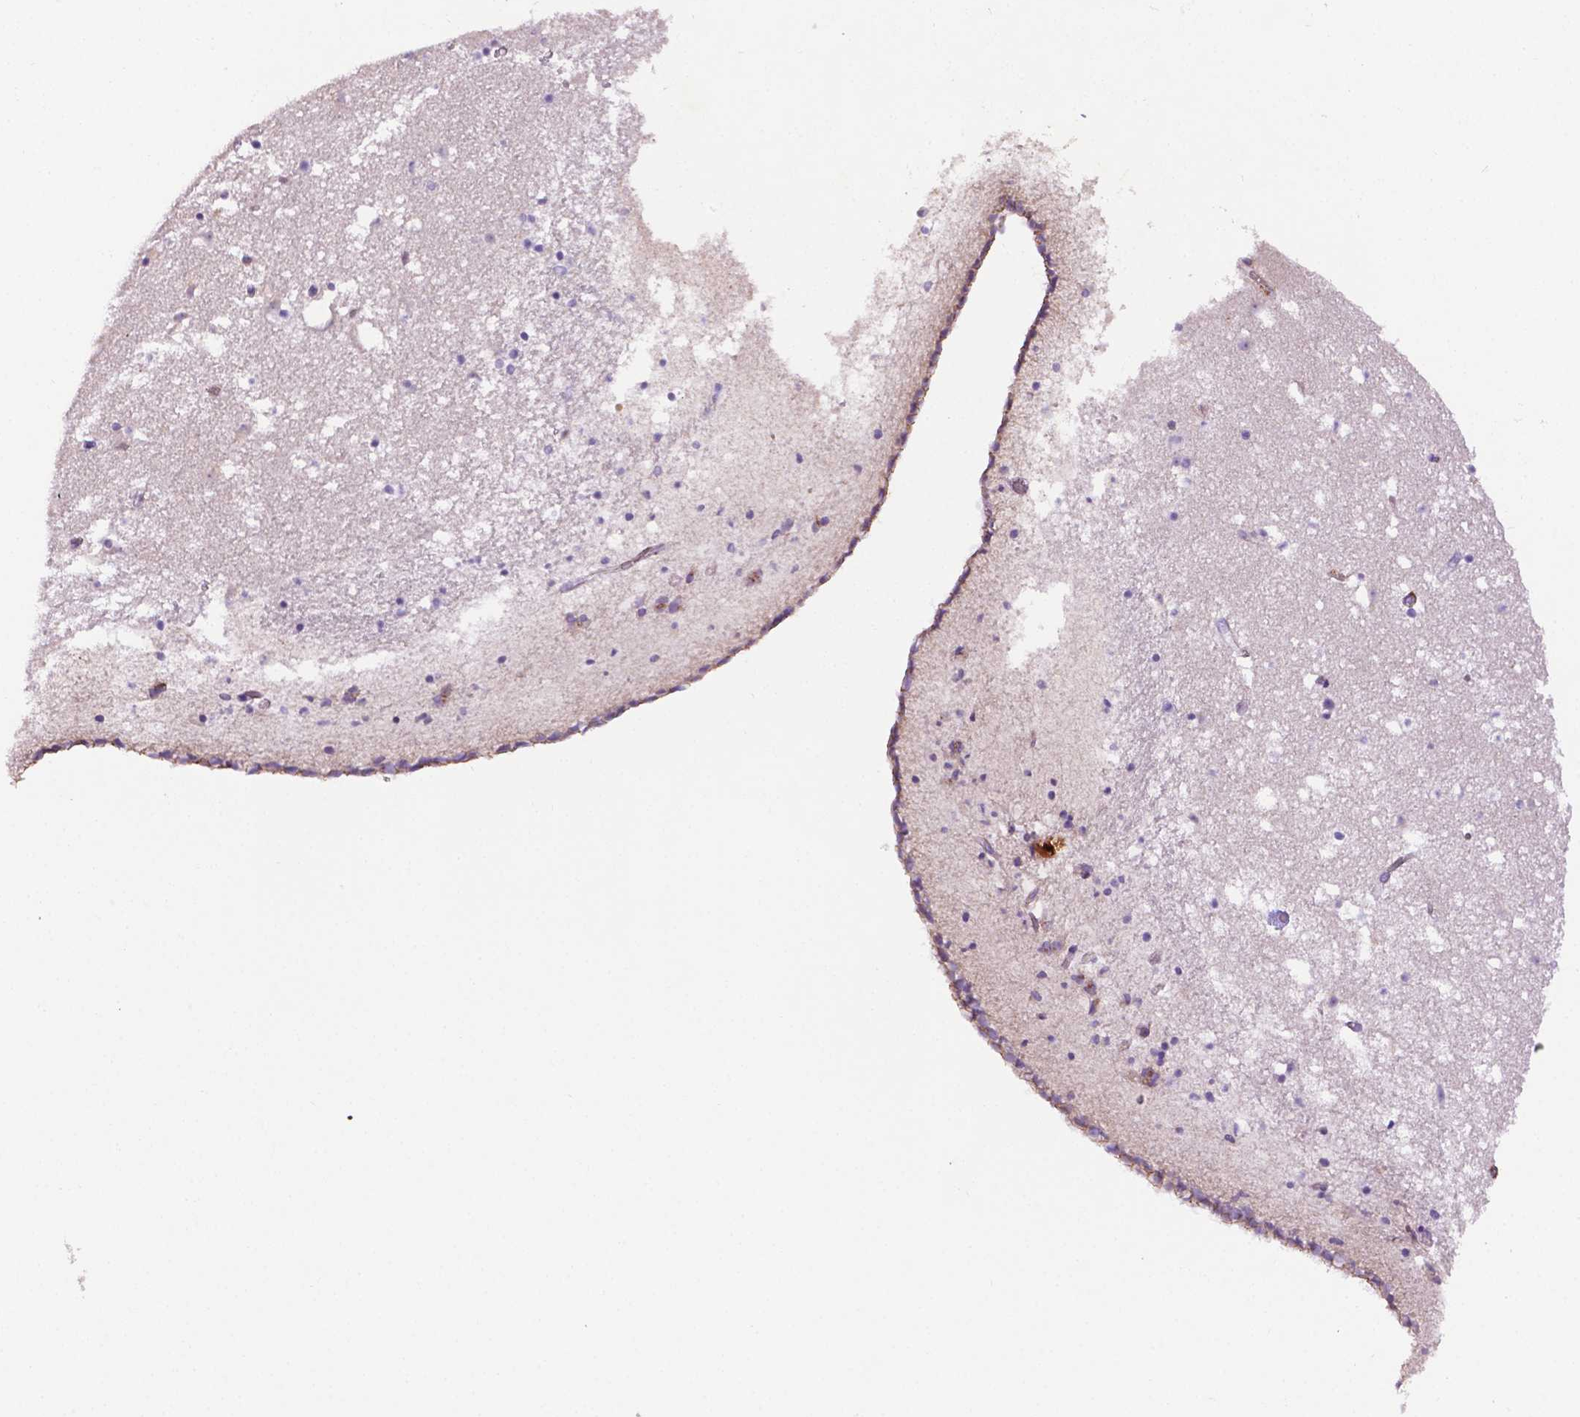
{"staining": {"intensity": "negative", "quantity": "none", "location": "none"}, "tissue": "caudate", "cell_type": "Glial cells", "image_type": "normal", "snomed": [{"axis": "morphology", "description": "Normal tissue, NOS"}, {"axis": "topography", "description": "Lateral ventricle wall"}], "caption": "Human caudate stained for a protein using IHC shows no positivity in glial cells.", "gene": "CCER2", "patient": {"sex": "female", "age": 42}}